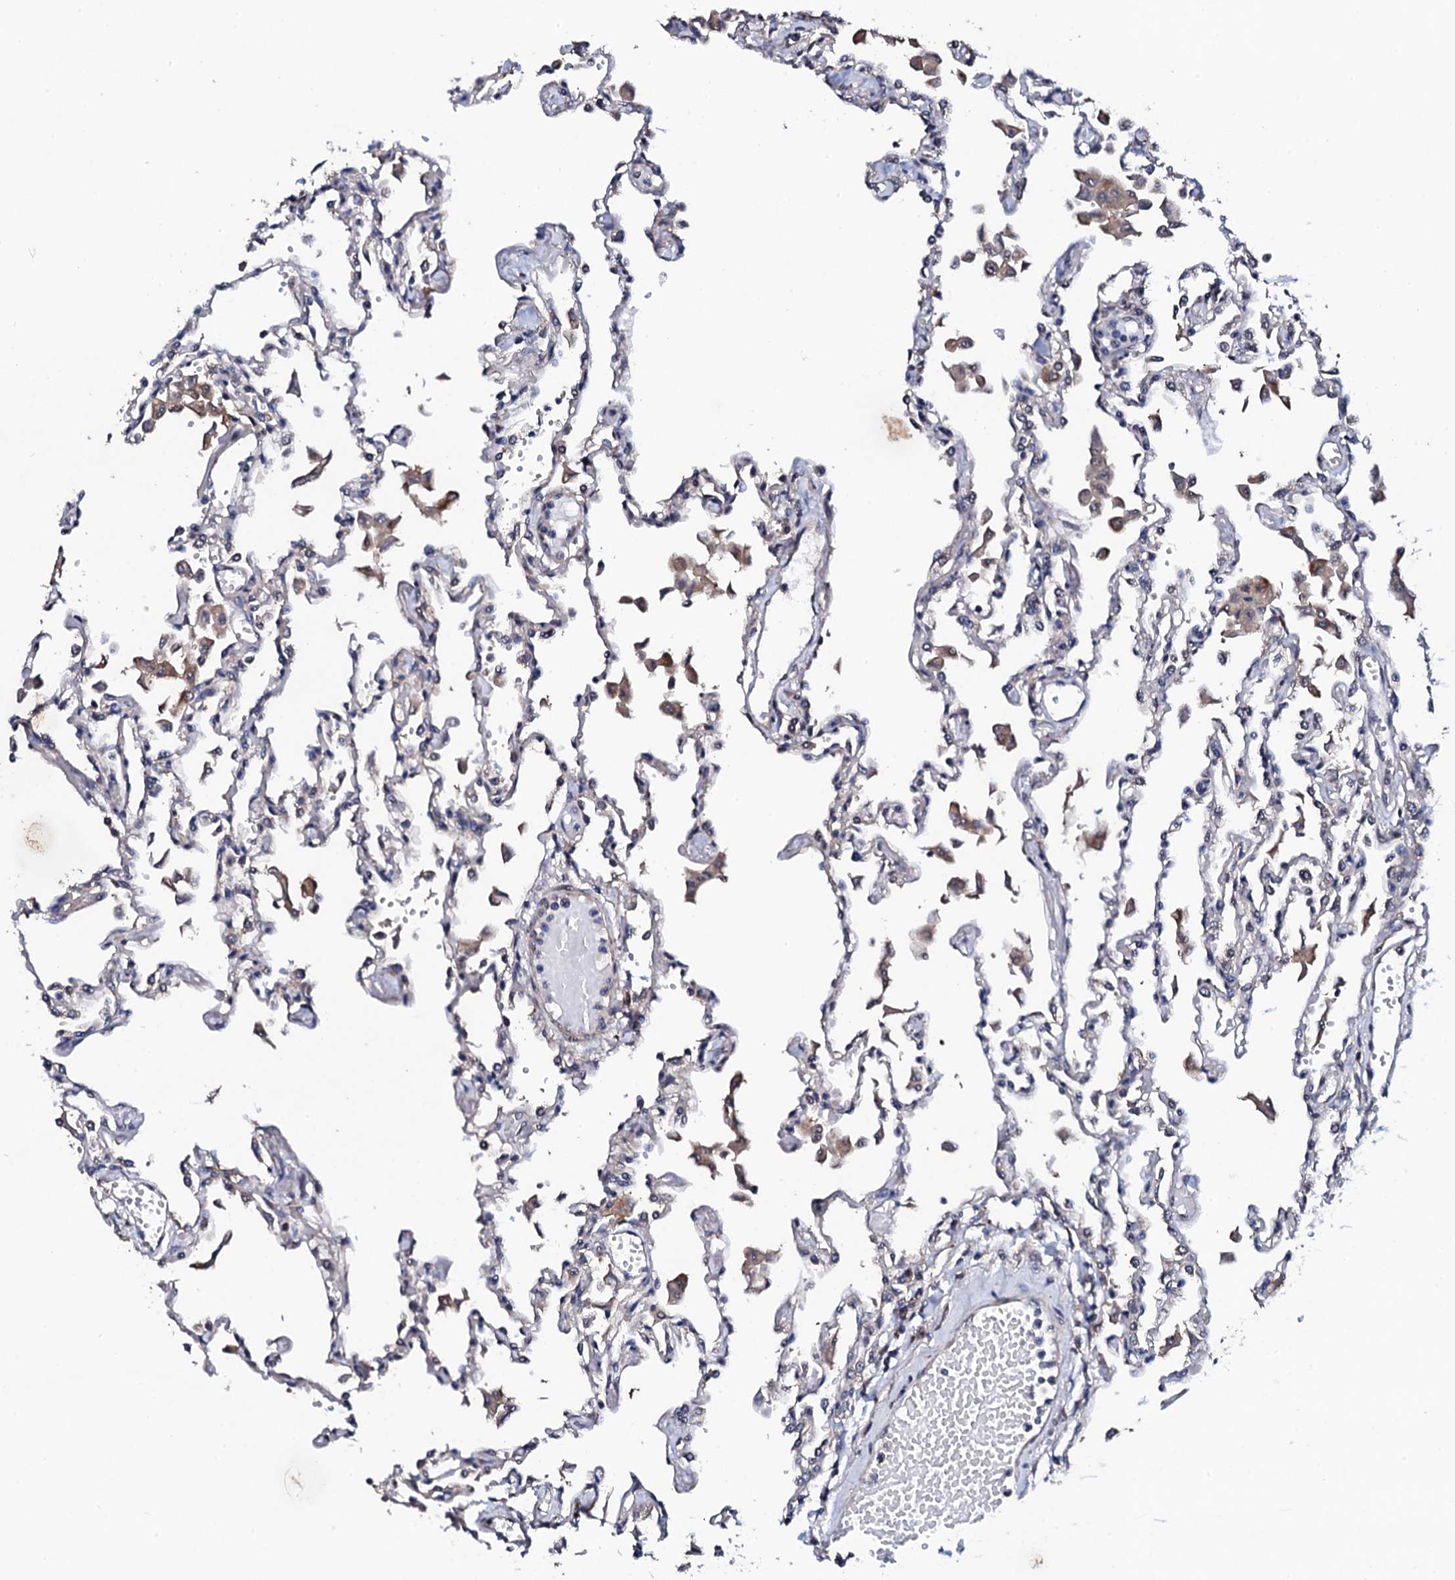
{"staining": {"intensity": "negative", "quantity": "none", "location": "none"}, "tissue": "lung", "cell_type": "Alveolar cells", "image_type": "normal", "snomed": [{"axis": "morphology", "description": "Normal tissue, NOS"}, {"axis": "topography", "description": "Bronchus"}, {"axis": "topography", "description": "Lung"}], "caption": "A histopathology image of lung stained for a protein displays no brown staining in alveolar cells. (DAB (3,3'-diaminobenzidine) IHC with hematoxylin counter stain).", "gene": "IP6K1", "patient": {"sex": "female", "age": 49}}